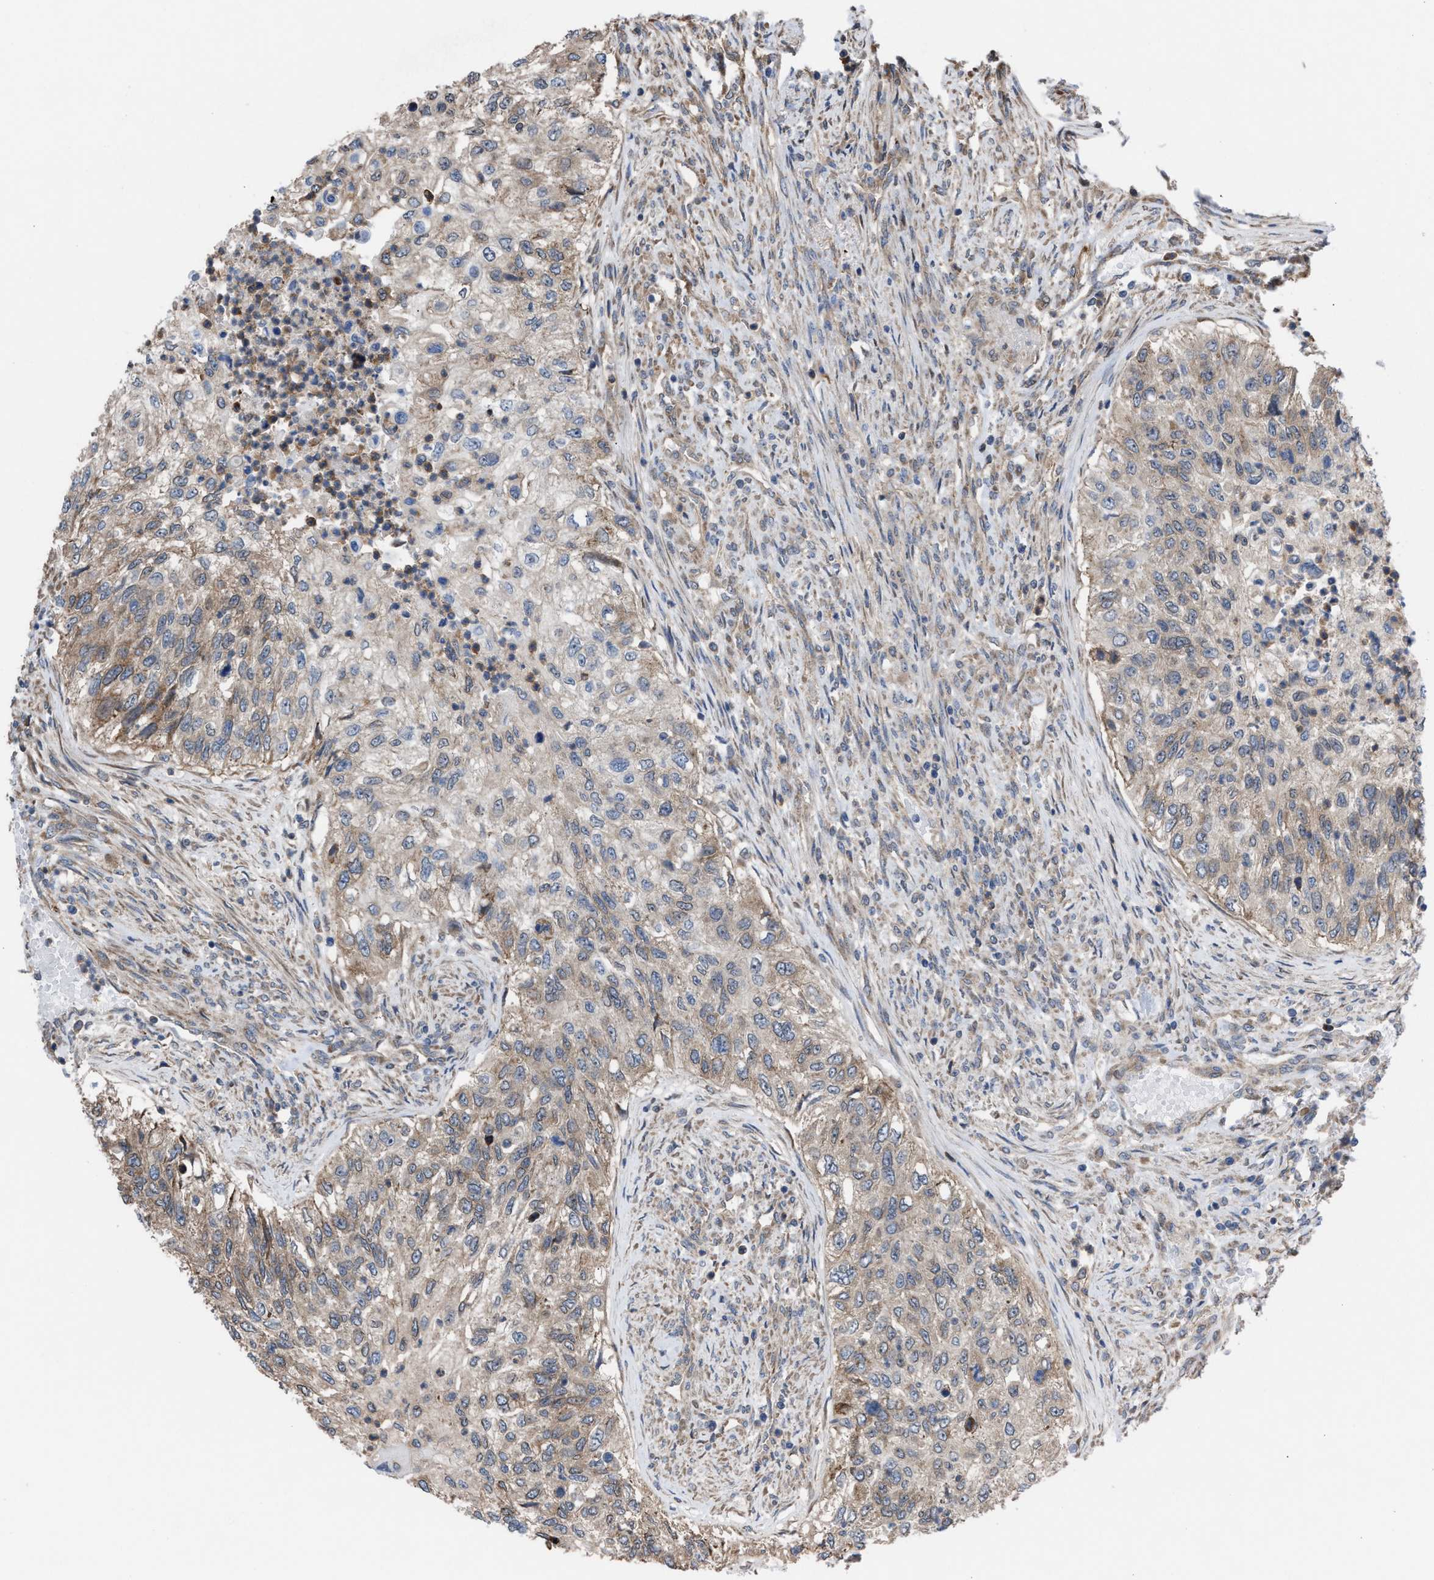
{"staining": {"intensity": "weak", "quantity": "25%-75%", "location": "cytoplasmic/membranous"}, "tissue": "urothelial cancer", "cell_type": "Tumor cells", "image_type": "cancer", "snomed": [{"axis": "morphology", "description": "Urothelial carcinoma, High grade"}, {"axis": "topography", "description": "Urinary bladder"}], "caption": "Protein expression analysis of high-grade urothelial carcinoma exhibits weak cytoplasmic/membranous expression in approximately 25%-75% of tumor cells.", "gene": "TP53BP2", "patient": {"sex": "female", "age": 60}}